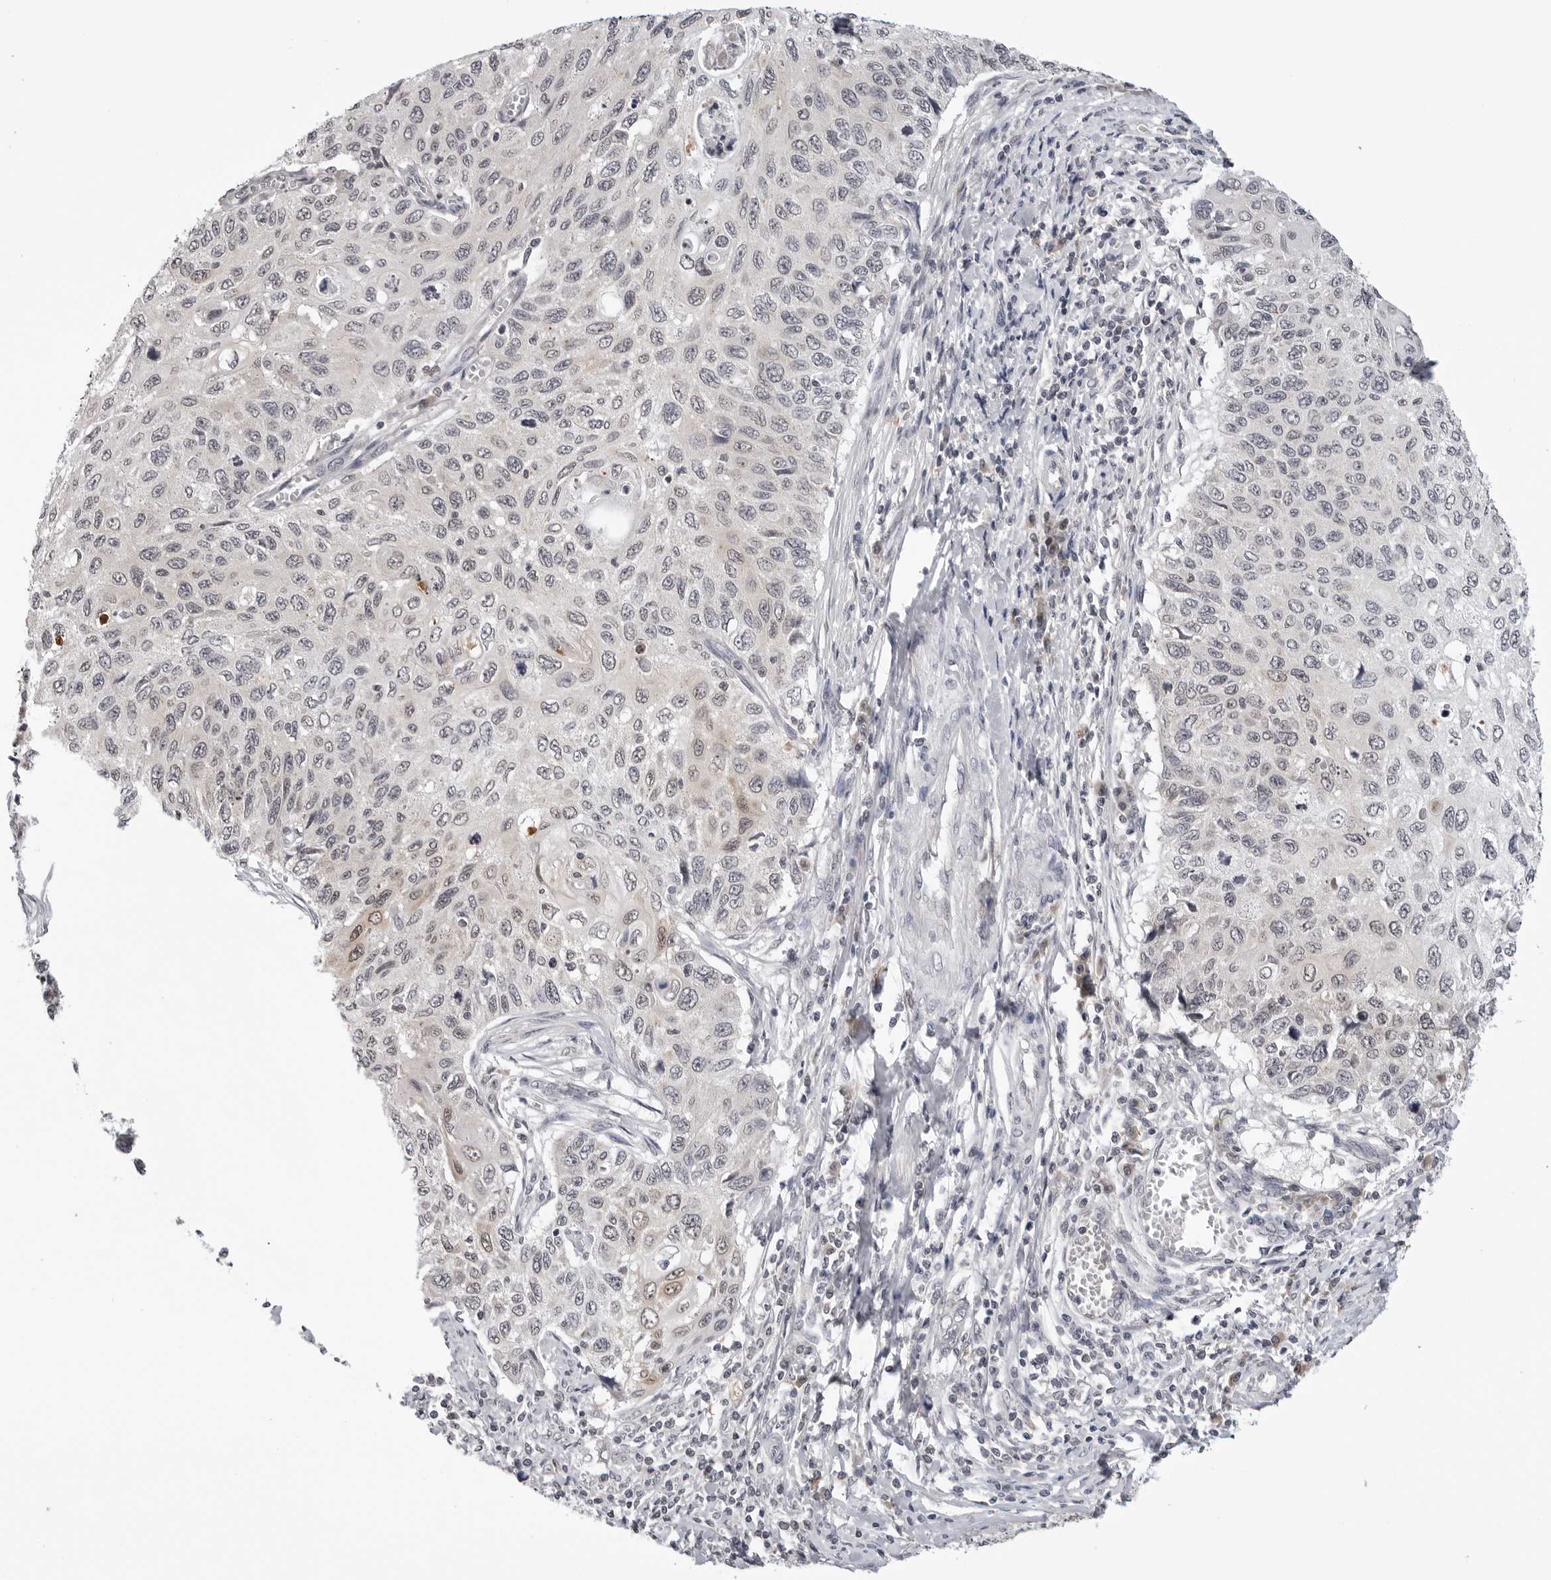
{"staining": {"intensity": "weak", "quantity": "<25%", "location": "nuclear"}, "tissue": "cervical cancer", "cell_type": "Tumor cells", "image_type": "cancer", "snomed": [{"axis": "morphology", "description": "Squamous cell carcinoma, NOS"}, {"axis": "topography", "description": "Cervix"}], "caption": "An immunohistochemistry (IHC) micrograph of cervical squamous cell carcinoma is shown. There is no staining in tumor cells of cervical squamous cell carcinoma. Brightfield microscopy of immunohistochemistry (IHC) stained with DAB (brown) and hematoxylin (blue), captured at high magnification.", "gene": "CDK20", "patient": {"sex": "female", "age": 70}}